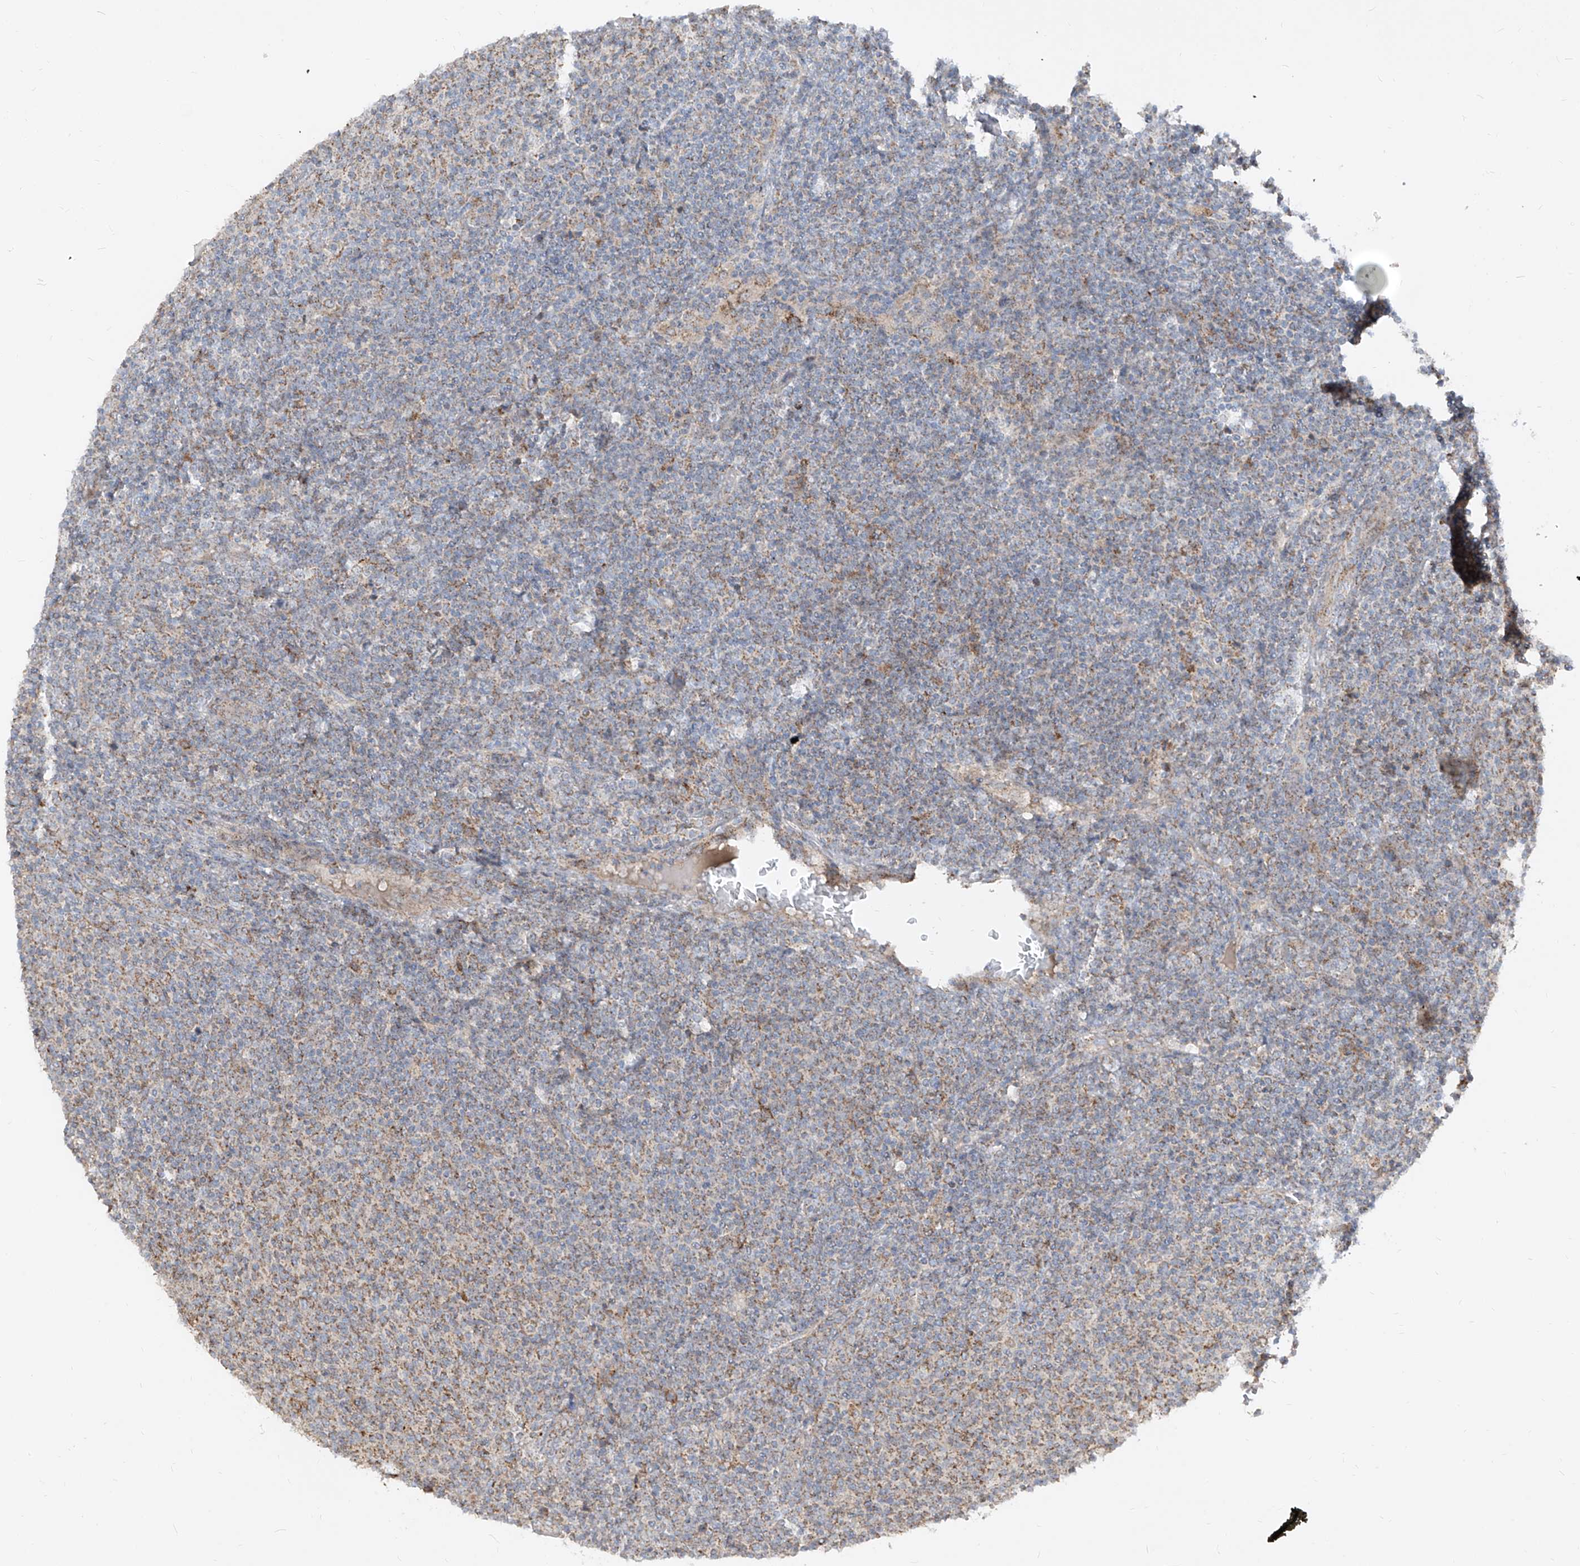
{"staining": {"intensity": "moderate", "quantity": ">75%", "location": "cytoplasmic/membranous"}, "tissue": "lymphoma", "cell_type": "Tumor cells", "image_type": "cancer", "snomed": [{"axis": "morphology", "description": "Malignant lymphoma, non-Hodgkin's type, Low grade"}, {"axis": "topography", "description": "Lymph node"}], "caption": "A medium amount of moderate cytoplasmic/membranous staining is seen in about >75% of tumor cells in low-grade malignant lymphoma, non-Hodgkin's type tissue. (IHC, brightfield microscopy, high magnification).", "gene": "ABCD3", "patient": {"sex": "male", "age": 66}}